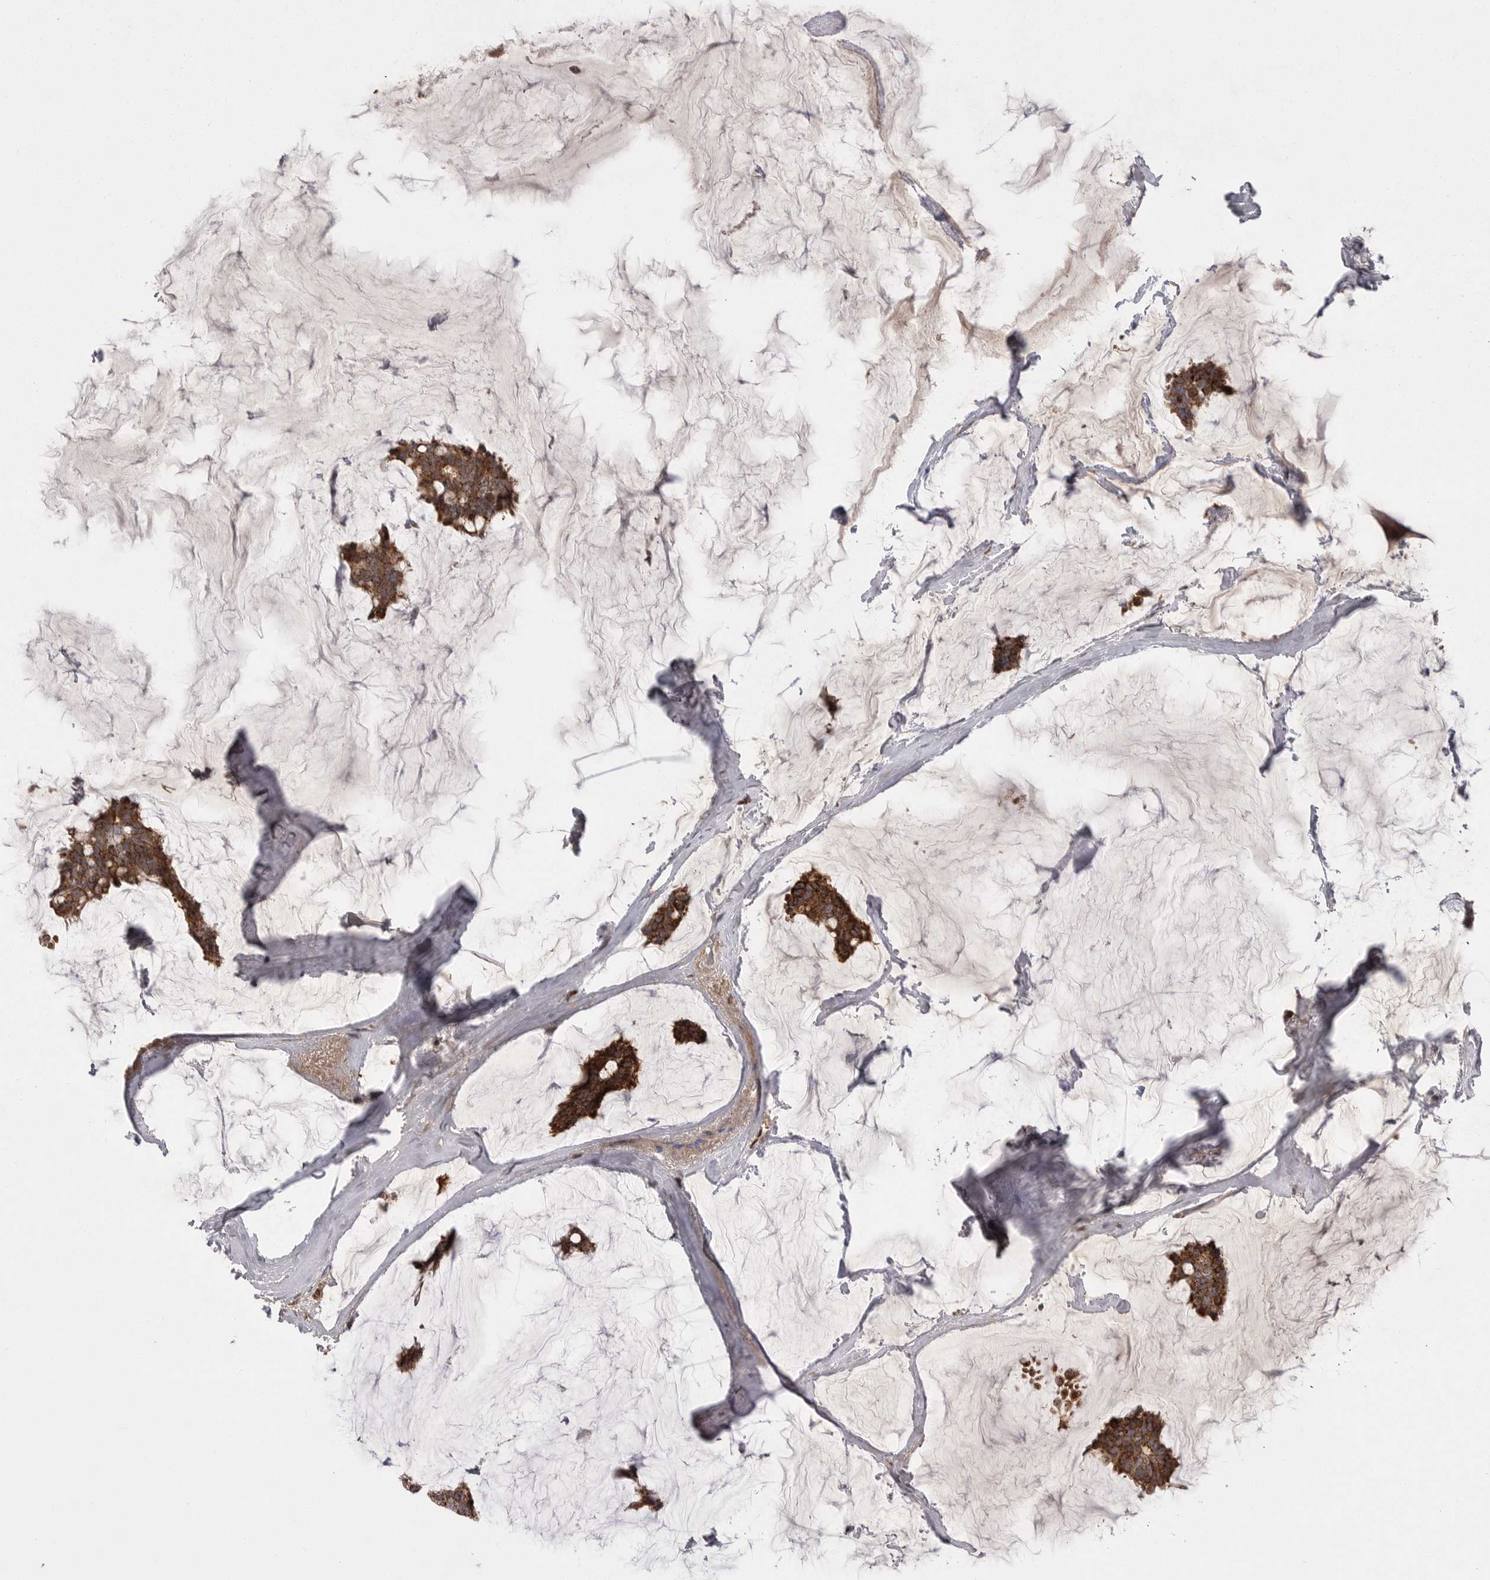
{"staining": {"intensity": "moderate", "quantity": ">75%", "location": "cytoplasmic/membranous"}, "tissue": "breast cancer", "cell_type": "Tumor cells", "image_type": "cancer", "snomed": [{"axis": "morphology", "description": "Duct carcinoma"}, {"axis": "topography", "description": "Breast"}], "caption": "The immunohistochemical stain highlights moderate cytoplasmic/membranous staining in tumor cells of breast infiltrating ductal carcinoma tissue.", "gene": "KYAT3", "patient": {"sex": "female", "age": 93}}